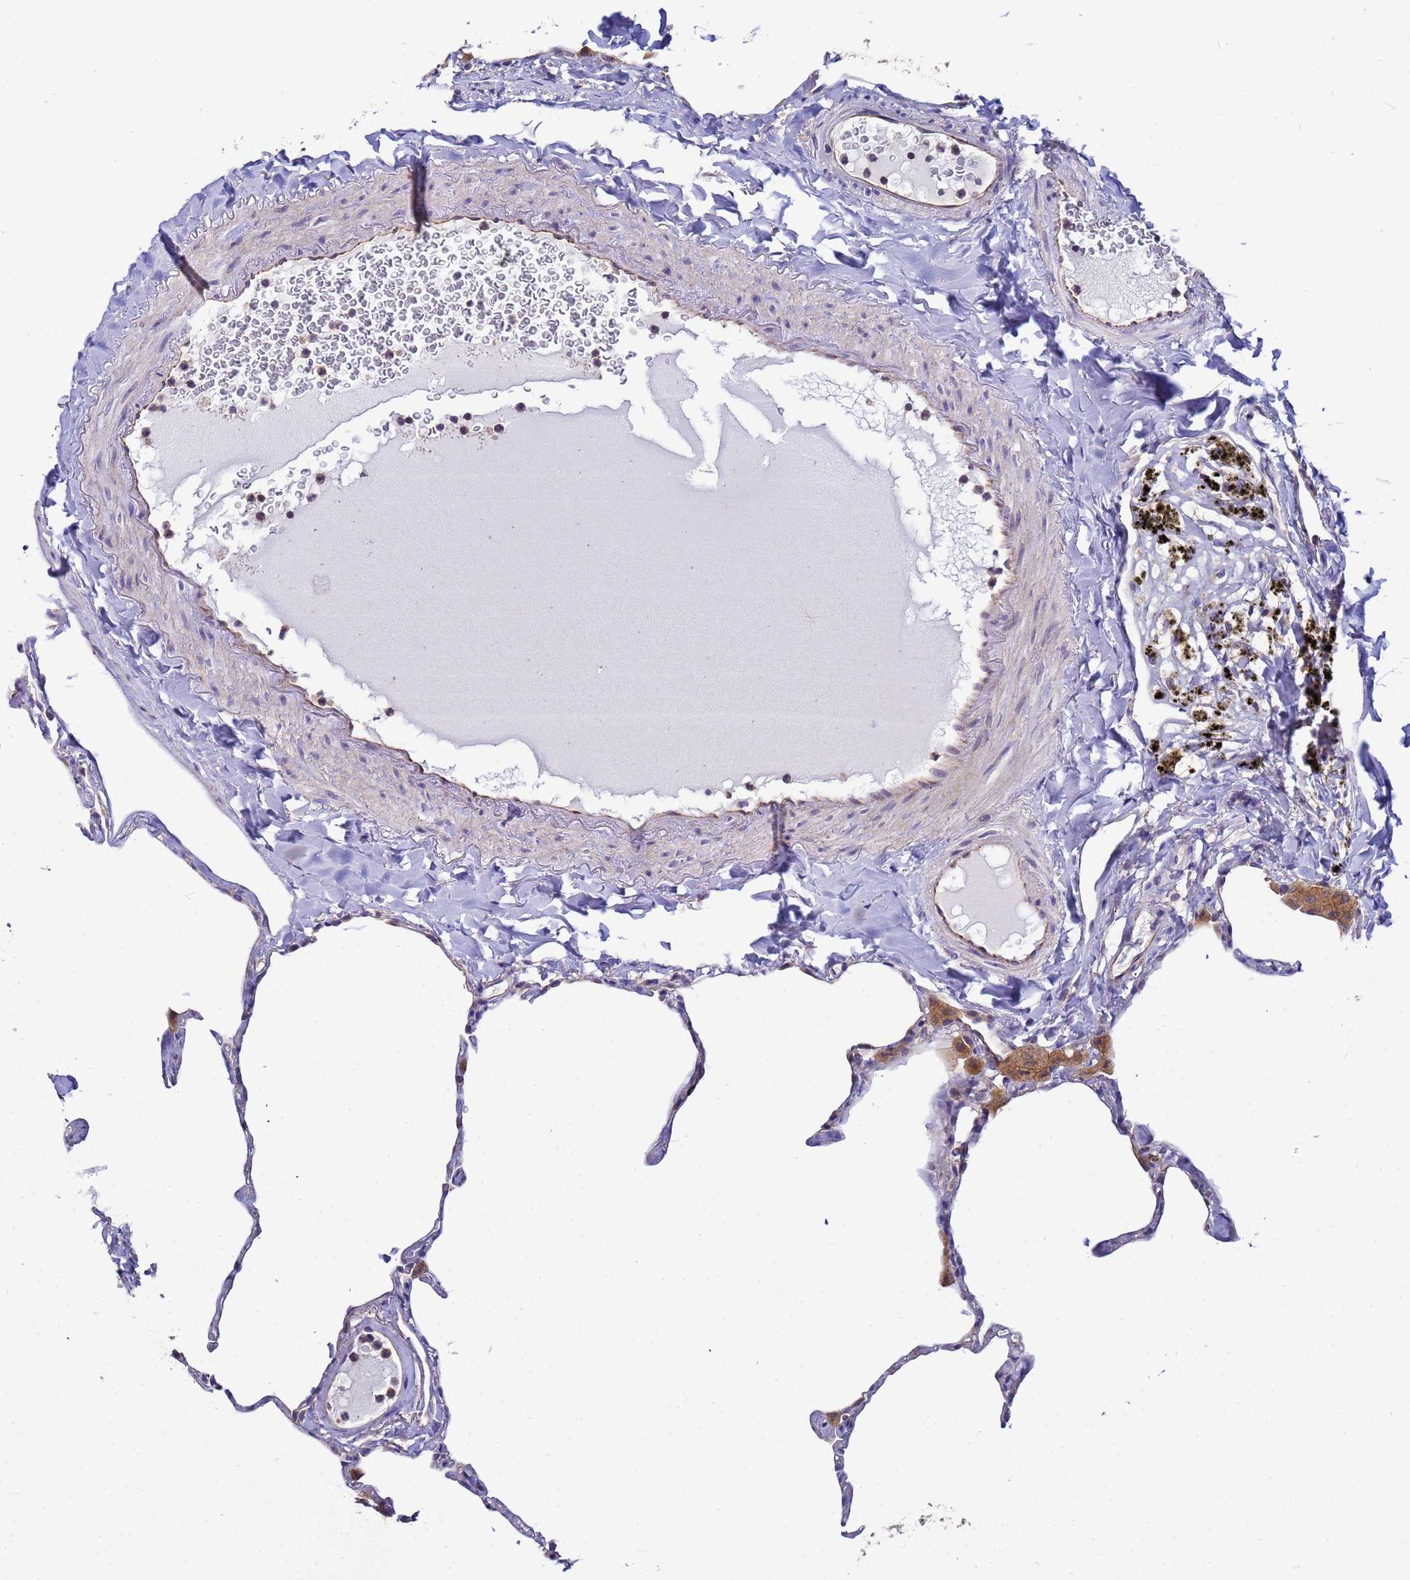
{"staining": {"intensity": "negative", "quantity": "none", "location": "none"}, "tissue": "lung", "cell_type": "Alveolar cells", "image_type": "normal", "snomed": [{"axis": "morphology", "description": "Normal tissue, NOS"}, {"axis": "topography", "description": "Lung"}], "caption": "Human lung stained for a protein using immunohistochemistry (IHC) reveals no staining in alveolar cells.", "gene": "CDC34", "patient": {"sex": "male", "age": 65}}